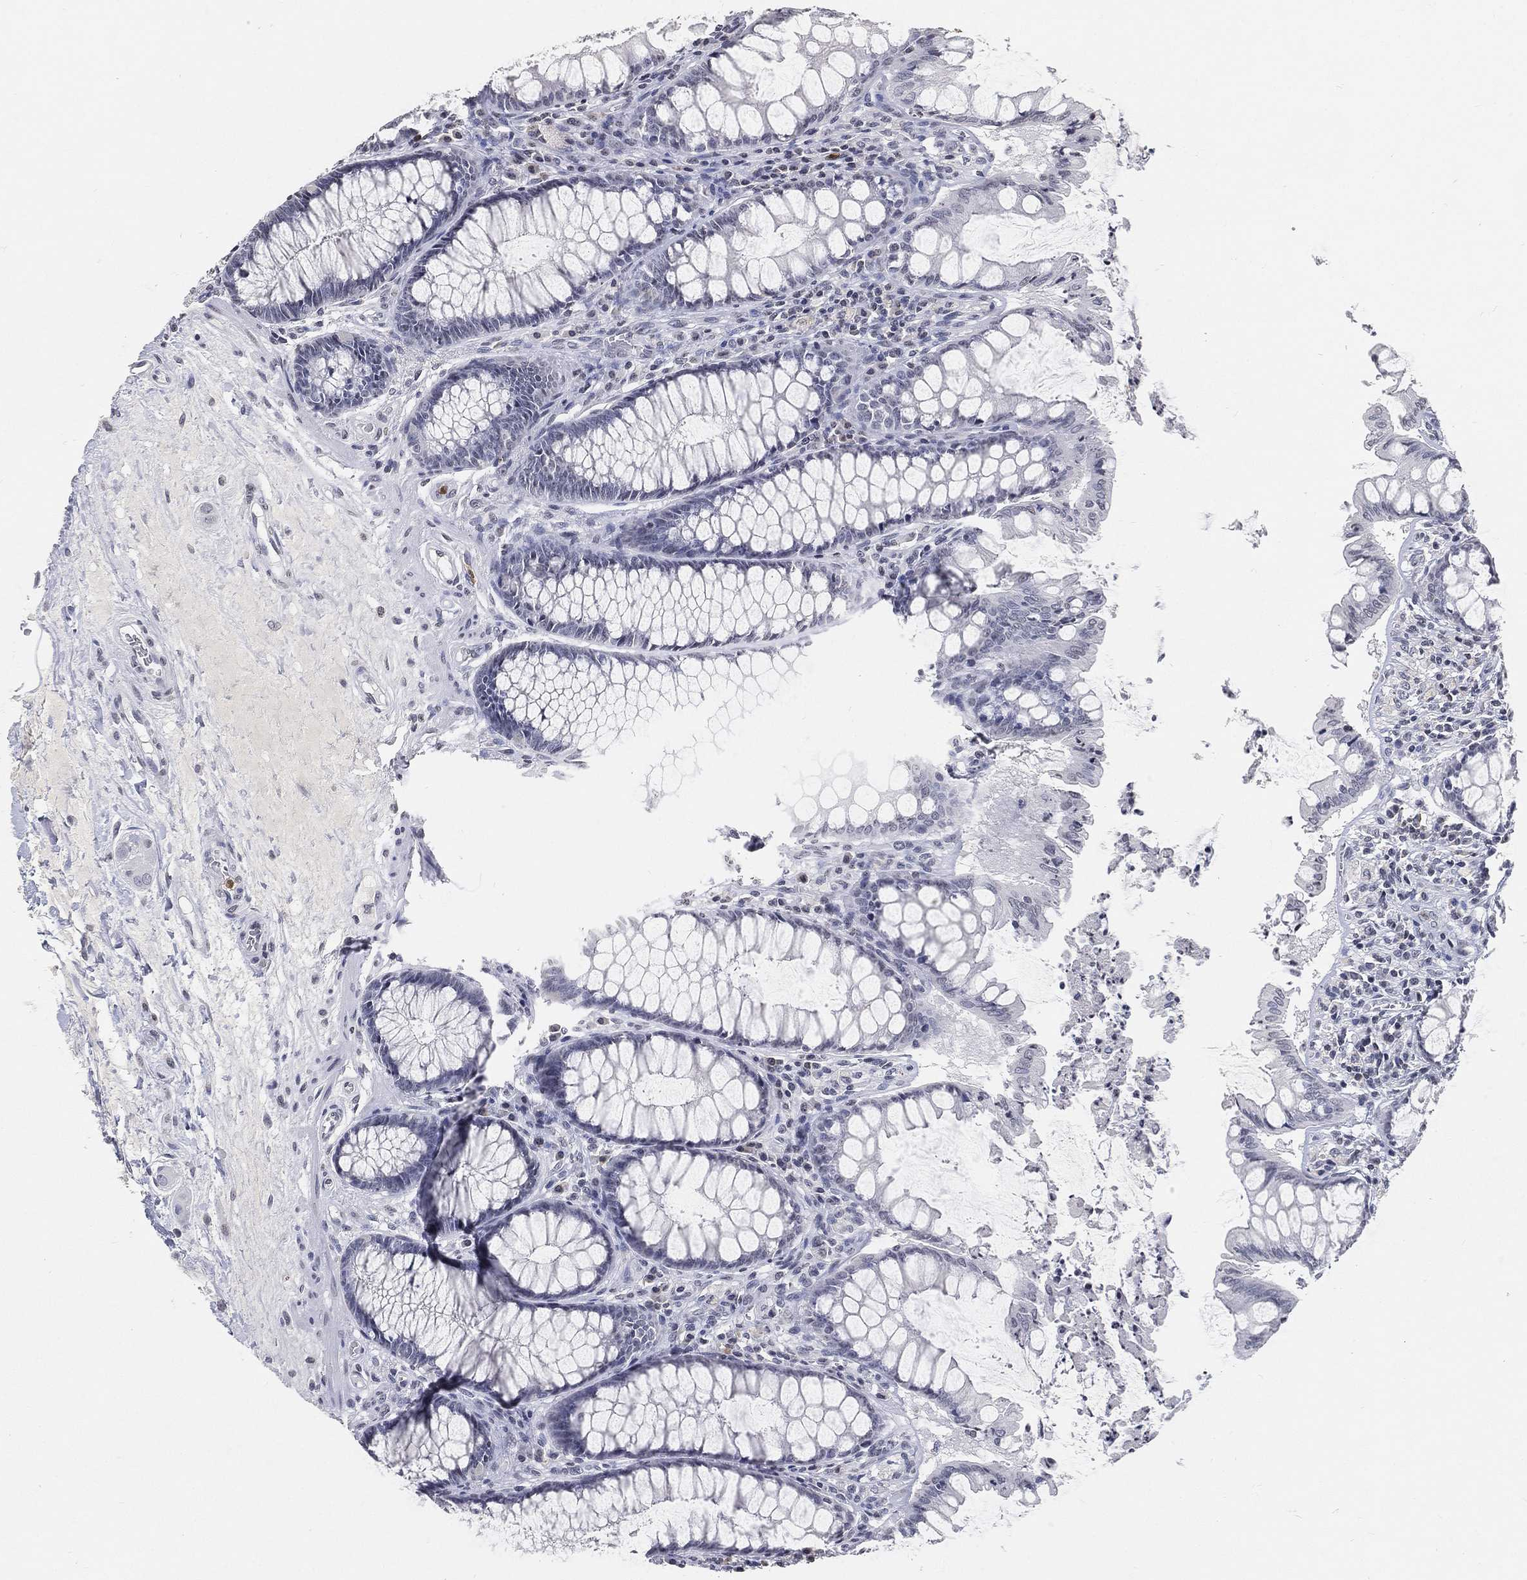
{"staining": {"intensity": "negative", "quantity": "none", "location": "none"}, "tissue": "colon", "cell_type": "Endothelial cells", "image_type": "normal", "snomed": [{"axis": "morphology", "description": "Normal tissue, NOS"}, {"axis": "topography", "description": "Colon"}], "caption": "Immunohistochemistry micrograph of normal colon: human colon stained with DAB shows no significant protein staining in endothelial cells. Brightfield microscopy of IHC stained with DAB (3,3'-diaminobenzidine) (brown) and hematoxylin (blue), captured at high magnification.", "gene": "ARG1", "patient": {"sex": "female", "age": 65}}